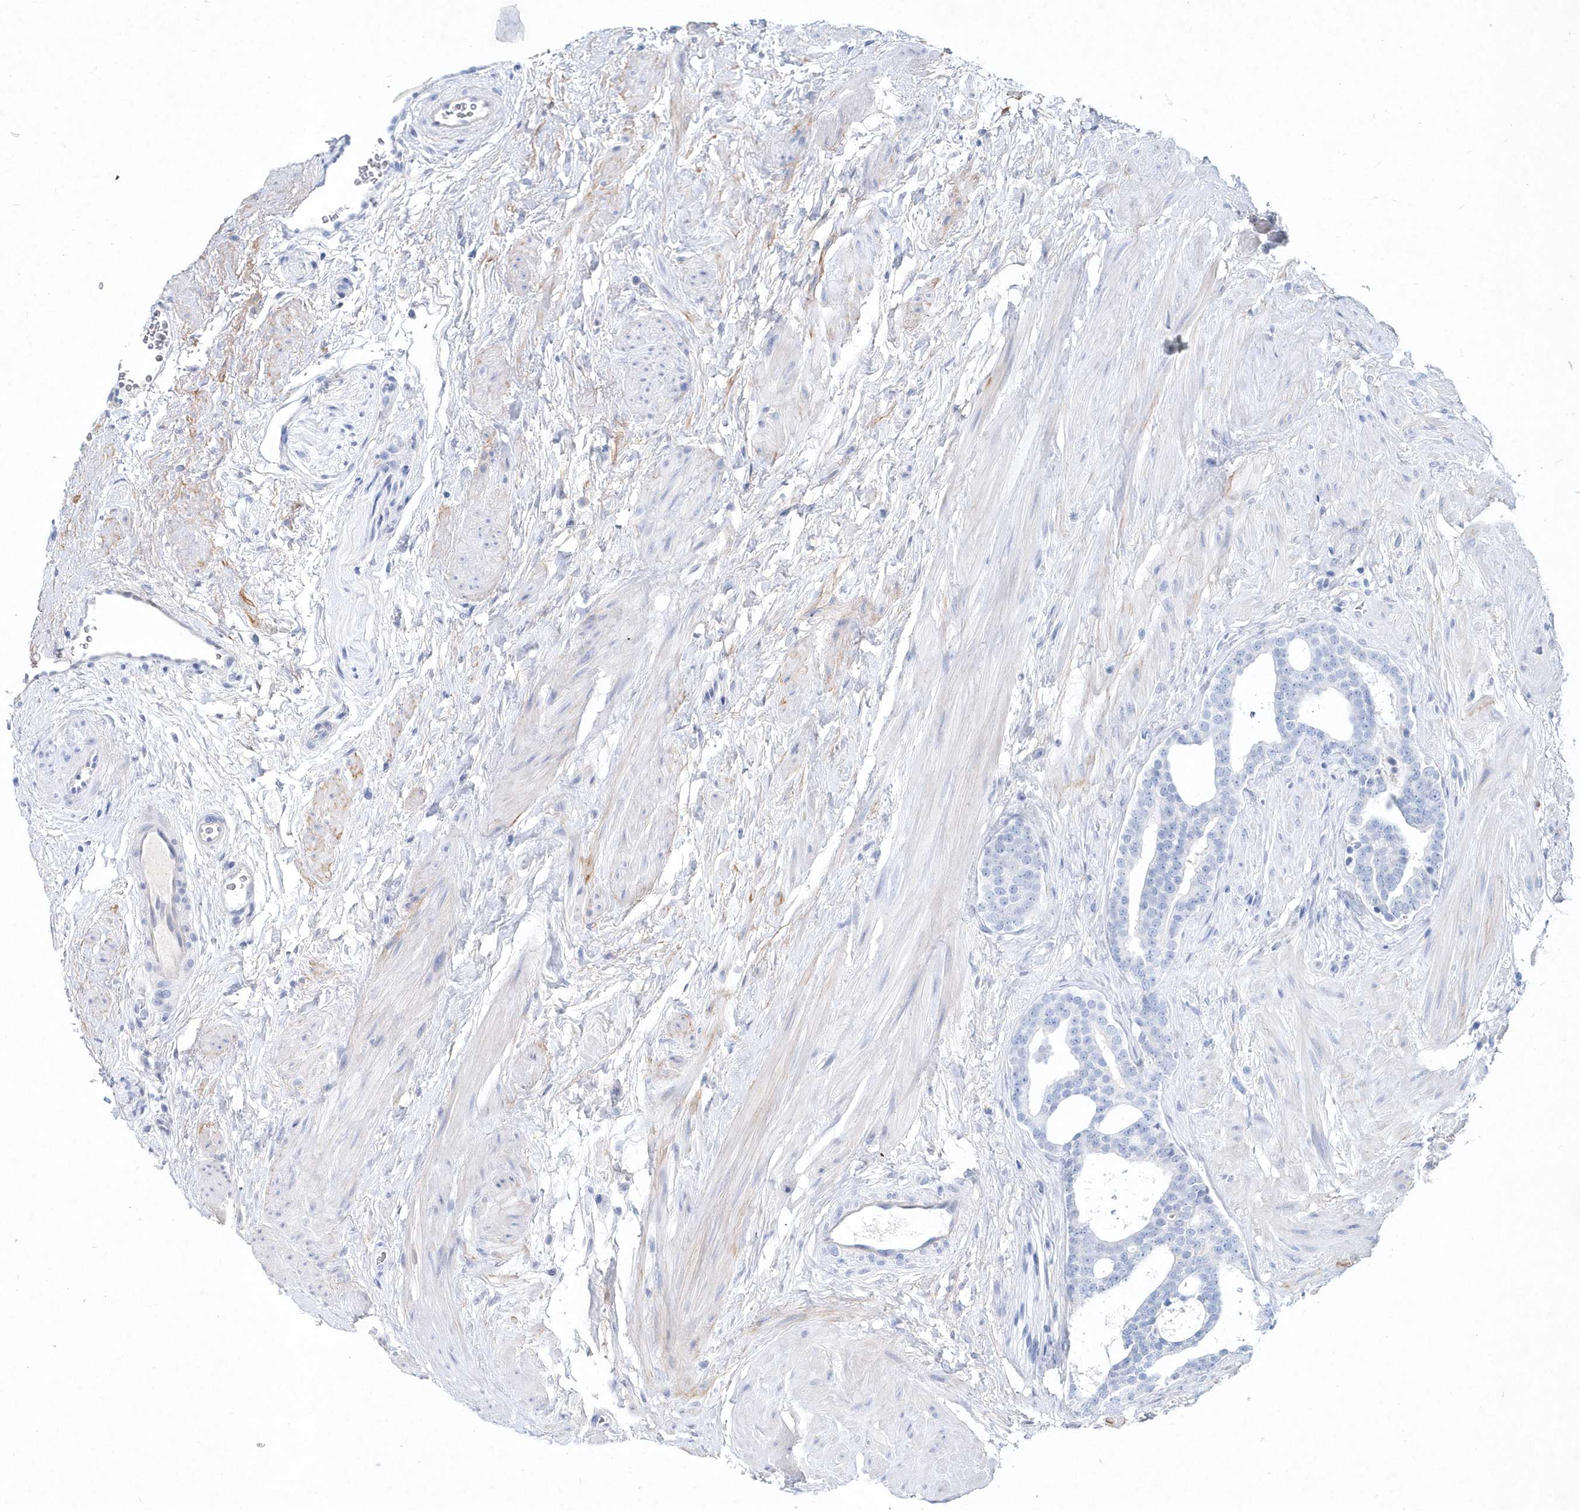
{"staining": {"intensity": "negative", "quantity": "none", "location": "none"}, "tissue": "prostate cancer", "cell_type": "Tumor cells", "image_type": "cancer", "snomed": [{"axis": "morphology", "description": "Adenocarcinoma, High grade"}, {"axis": "topography", "description": "Prostate"}], "caption": "DAB (3,3'-diaminobenzidine) immunohistochemical staining of human prostate cancer reveals no significant positivity in tumor cells.", "gene": "SPINK7", "patient": {"sex": "male", "age": 56}}